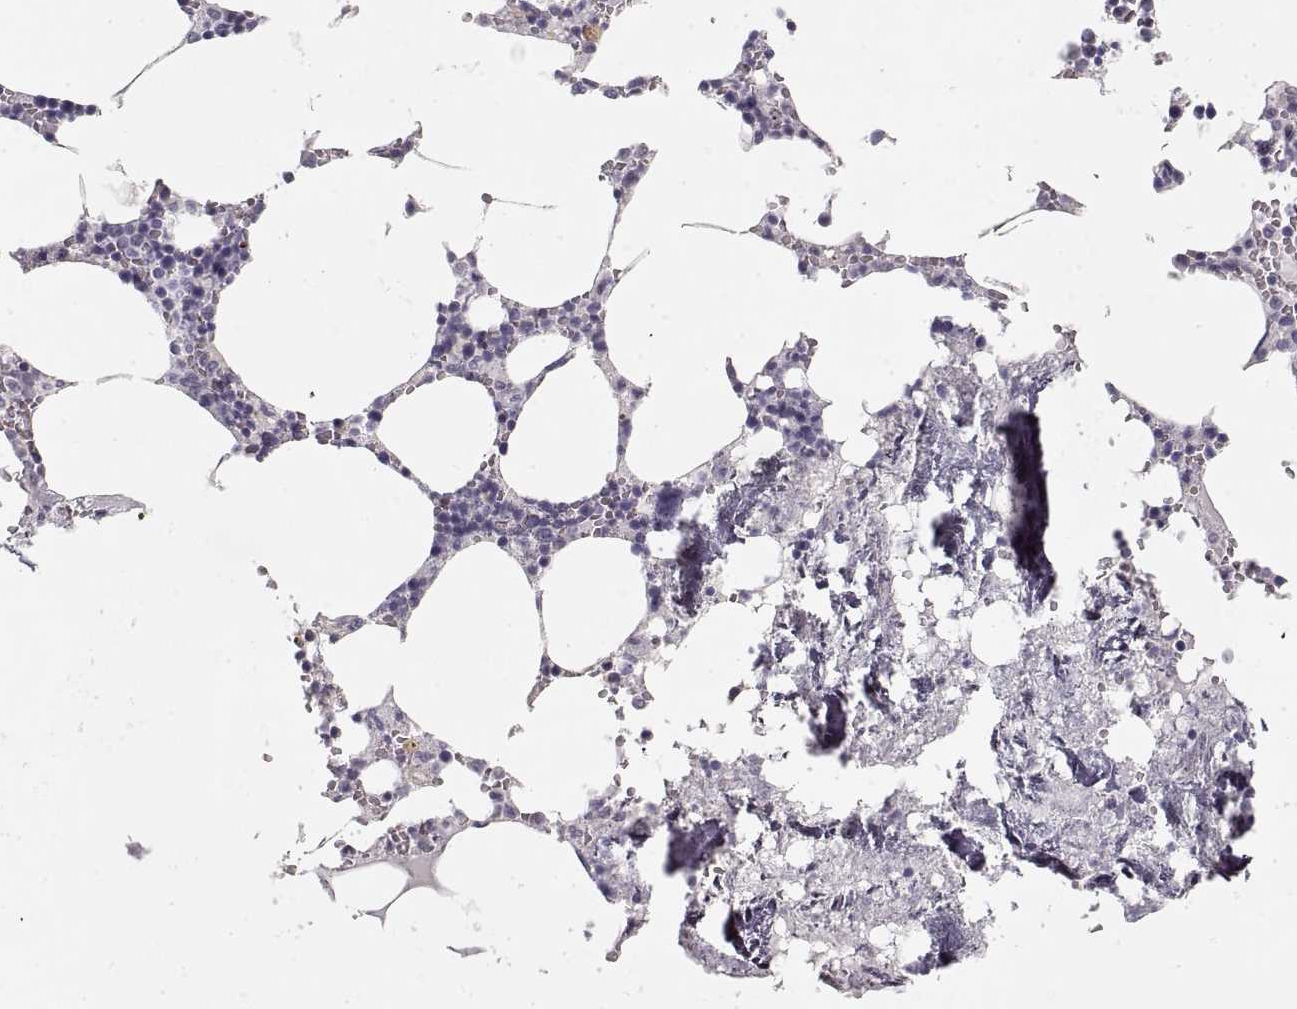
{"staining": {"intensity": "negative", "quantity": "none", "location": "none"}, "tissue": "bone marrow", "cell_type": "Hematopoietic cells", "image_type": "normal", "snomed": [{"axis": "morphology", "description": "Normal tissue, NOS"}, {"axis": "topography", "description": "Bone marrow"}], "caption": "Hematopoietic cells are negative for protein expression in unremarkable human bone marrow. Brightfield microscopy of immunohistochemistry (IHC) stained with DAB (3,3'-diaminobenzidine) (brown) and hematoxylin (blue), captured at high magnification.", "gene": "ZP3", "patient": {"sex": "male", "age": 54}}